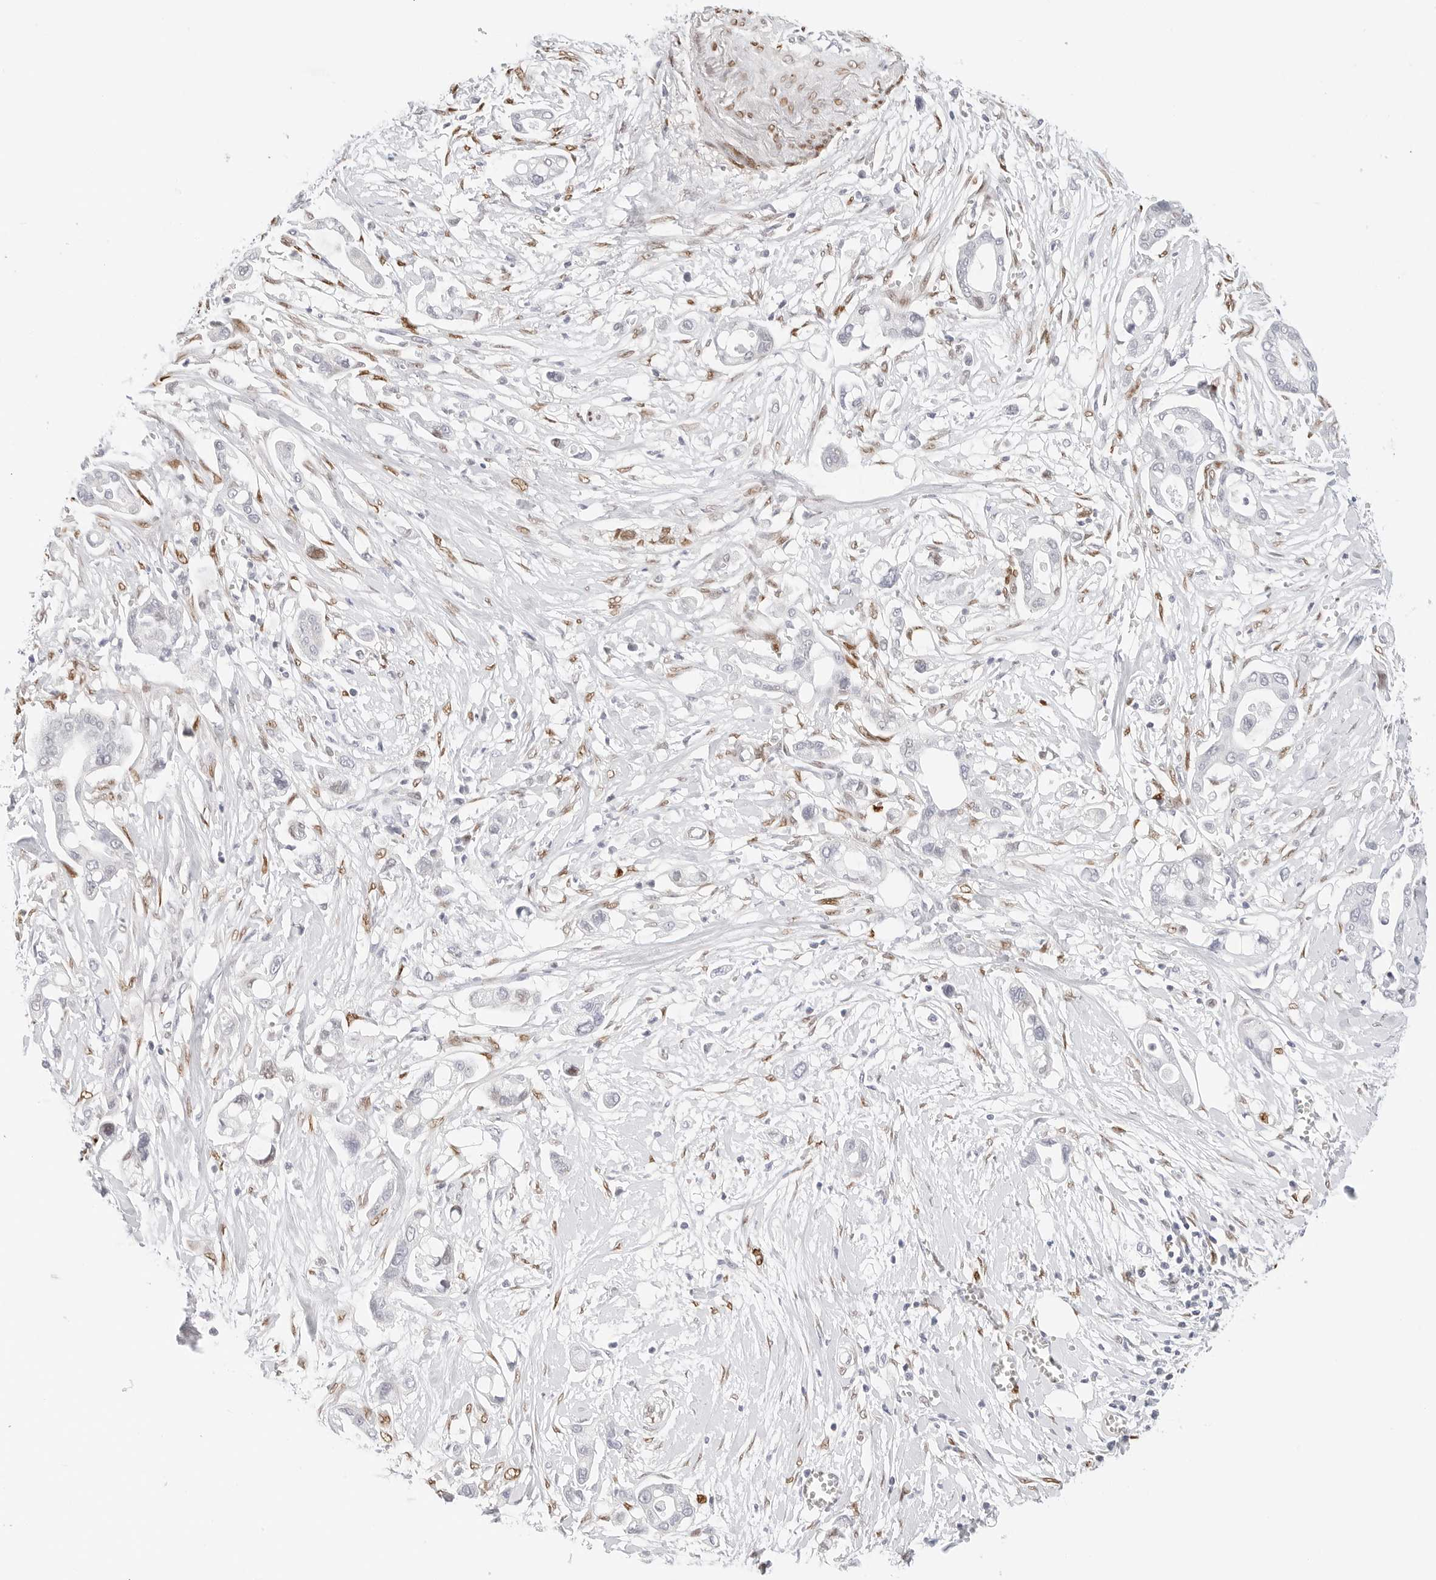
{"staining": {"intensity": "moderate", "quantity": "<25%", "location": "nuclear"}, "tissue": "pancreatic cancer", "cell_type": "Tumor cells", "image_type": "cancer", "snomed": [{"axis": "morphology", "description": "Adenocarcinoma, NOS"}, {"axis": "topography", "description": "Pancreas"}], "caption": "The micrograph exhibits a brown stain indicating the presence of a protein in the nuclear of tumor cells in adenocarcinoma (pancreatic).", "gene": "SPIDR", "patient": {"sex": "male", "age": 68}}